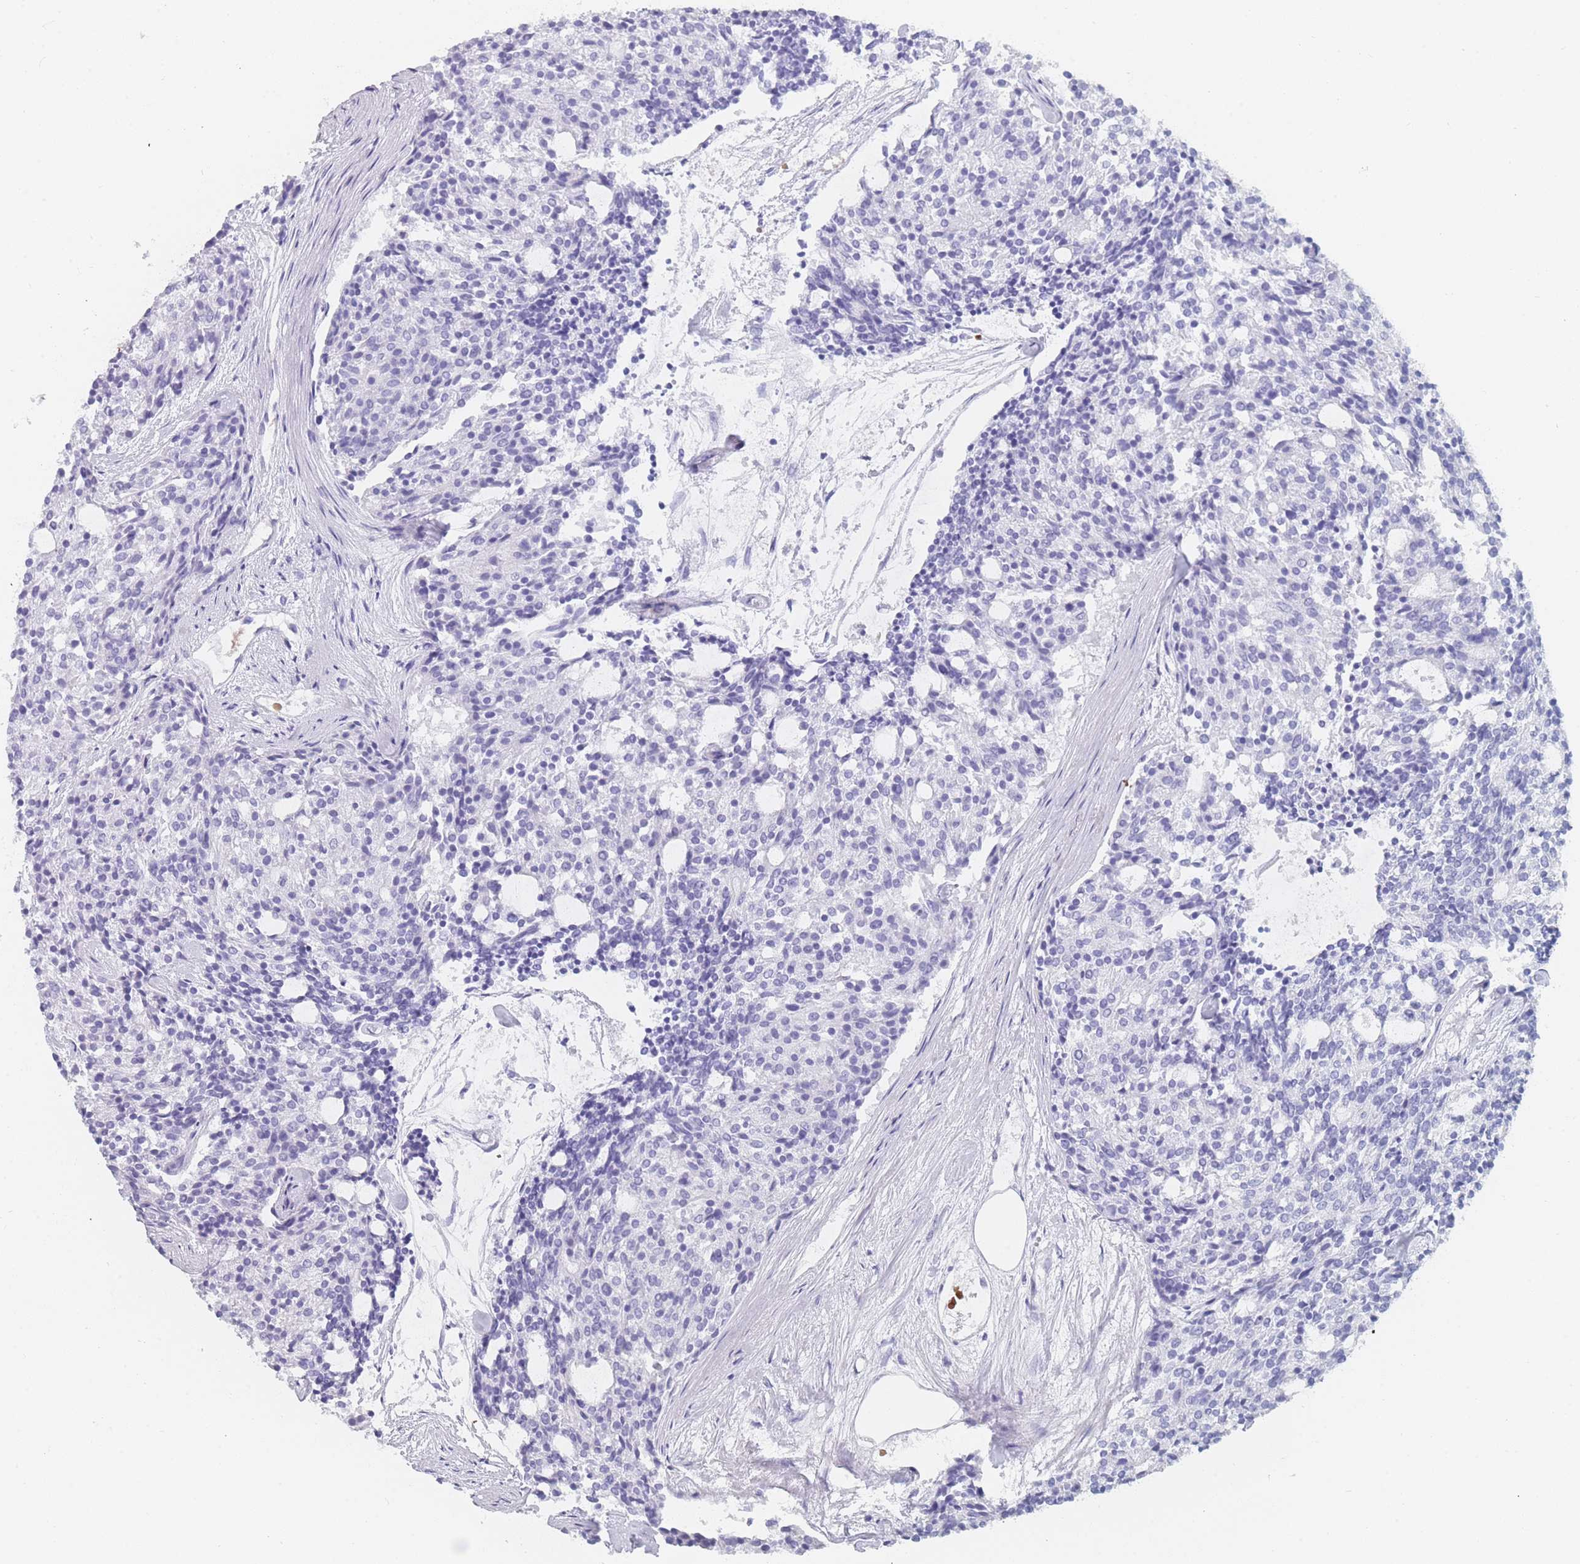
{"staining": {"intensity": "negative", "quantity": "none", "location": "none"}, "tissue": "carcinoid", "cell_type": "Tumor cells", "image_type": "cancer", "snomed": [{"axis": "morphology", "description": "Carcinoid, malignant, NOS"}, {"axis": "topography", "description": "Pancreas"}], "caption": "Immunohistochemistry (IHC) photomicrograph of human carcinoid (malignant) stained for a protein (brown), which displays no staining in tumor cells.", "gene": "OR5D16", "patient": {"sex": "female", "age": 54}}